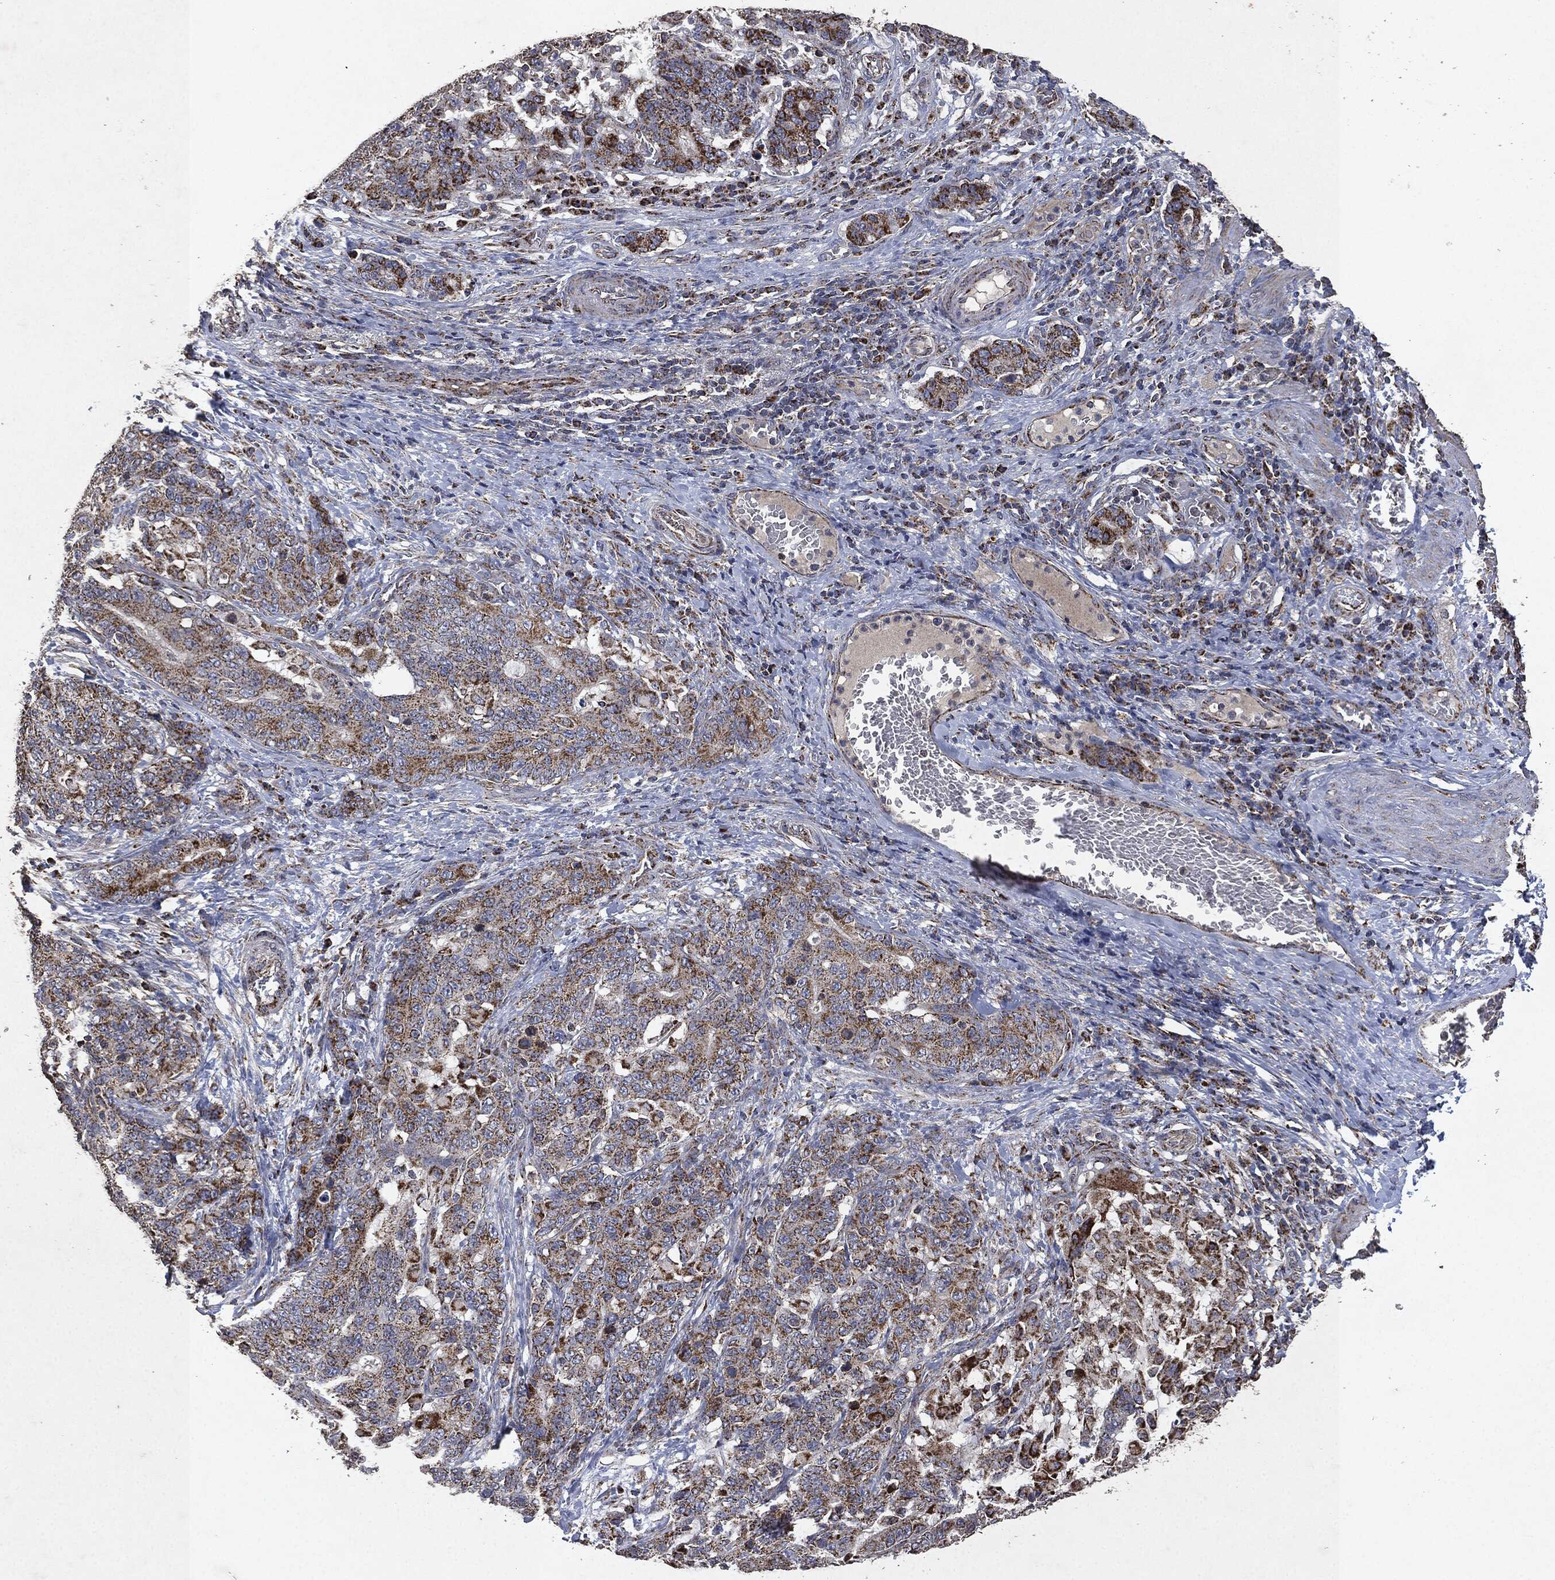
{"staining": {"intensity": "strong", "quantity": ">75%", "location": "cytoplasmic/membranous"}, "tissue": "stomach cancer", "cell_type": "Tumor cells", "image_type": "cancer", "snomed": [{"axis": "morphology", "description": "Normal tissue, NOS"}, {"axis": "morphology", "description": "Adenocarcinoma, NOS"}, {"axis": "topography", "description": "Stomach"}], "caption": "The image displays immunohistochemical staining of stomach cancer. There is strong cytoplasmic/membranous positivity is seen in about >75% of tumor cells.", "gene": "RYK", "patient": {"sex": "female", "age": 64}}